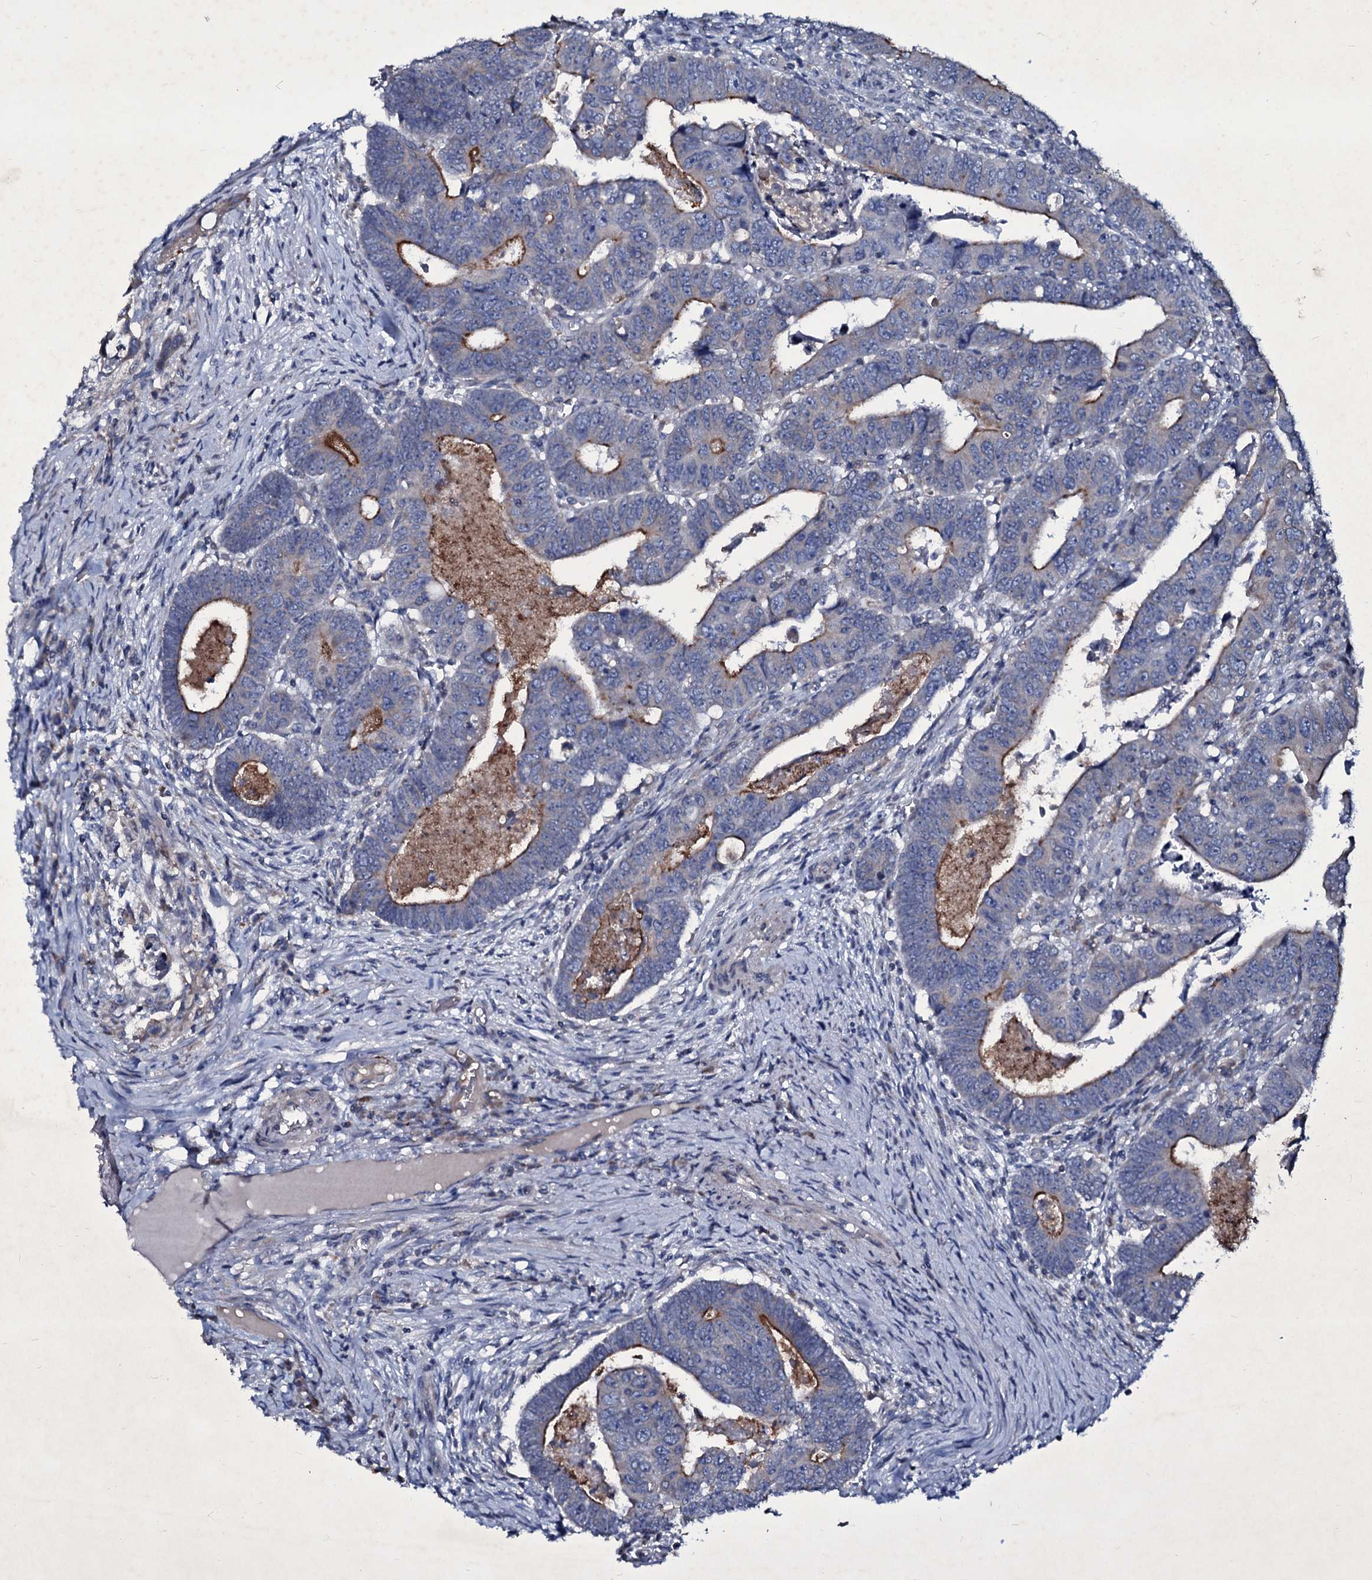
{"staining": {"intensity": "moderate", "quantity": "<25%", "location": "cytoplasmic/membranous"}, "tissue": "colorectal cancer", "cell_type": "Tumor cells", "image_type": "cancer", "snomed": [{"axis": "morphology", "description": "Normal tissue, NOS"}, {"axis": "morphology", "description": "Adenocarcinoma, NOS"}, {"axis": "topography", "description": "Rectum"}], "caption": "Colorectal cancer was stained to show a protein in brown. There is low levels of moderate cytoplasmic/membranous expression in approximately <25% of tumor cells.", "gene": "SELENOT", "patient": {"sex": "female", "age": 65}}